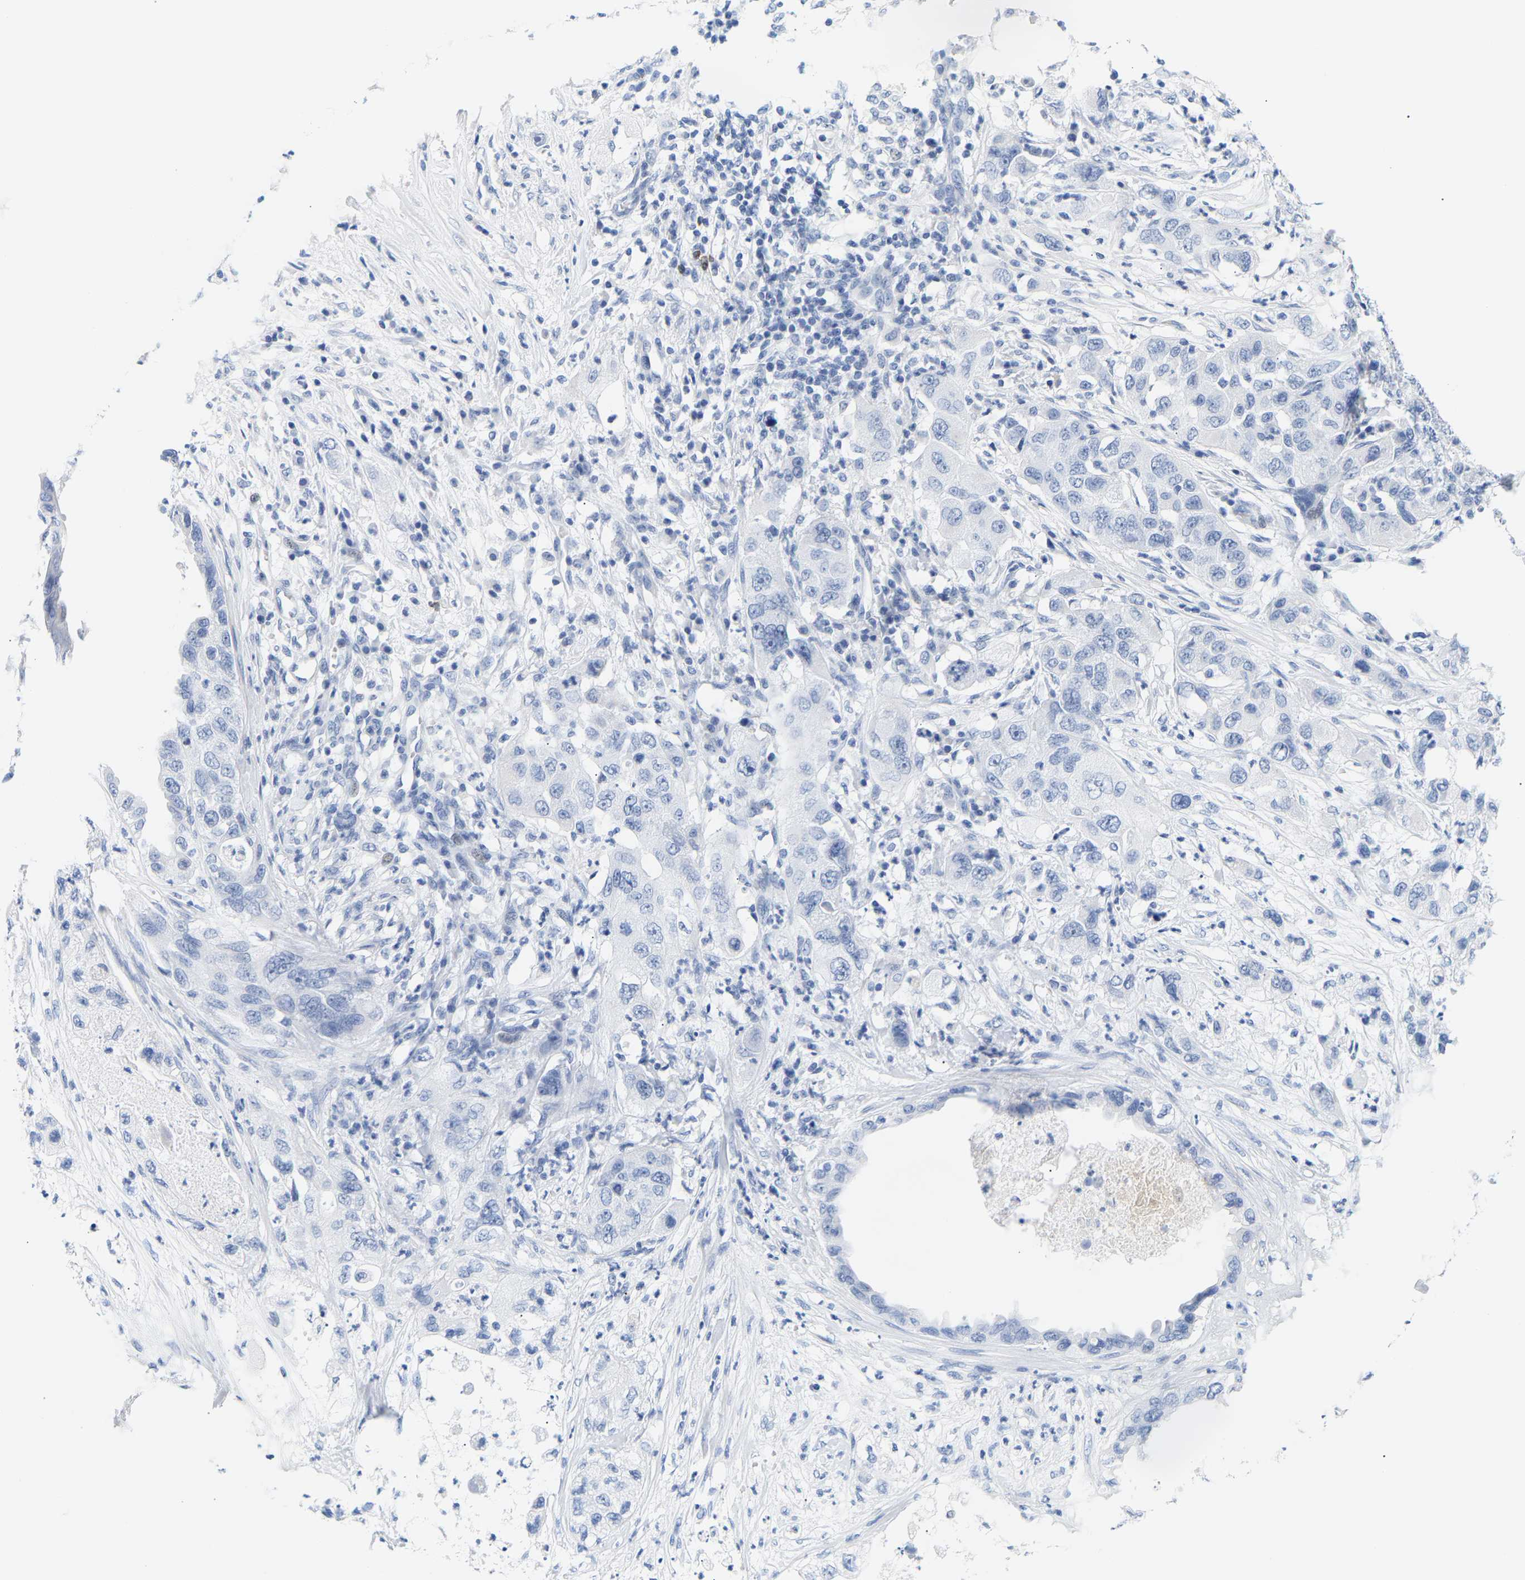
{"staining": {"intensity": "negative", "quantity": "none", "location": "none"}, "tissue": "pancreatic cancer", "cell_type": "Tumor cells", "image_type": "cancer", "snomed": [{"axis": "morphology", "description": "Adenocarcinoma, NOS"}, {"axis": "topography", "description": "Pancreas"}], "caption": "Immunohistochemistry (IHC) of pancreatic adenocarcinoma shows no staining in tumor cells.", "gene": "SPINK2", "patient": {"sex": "female", "age": 78}}